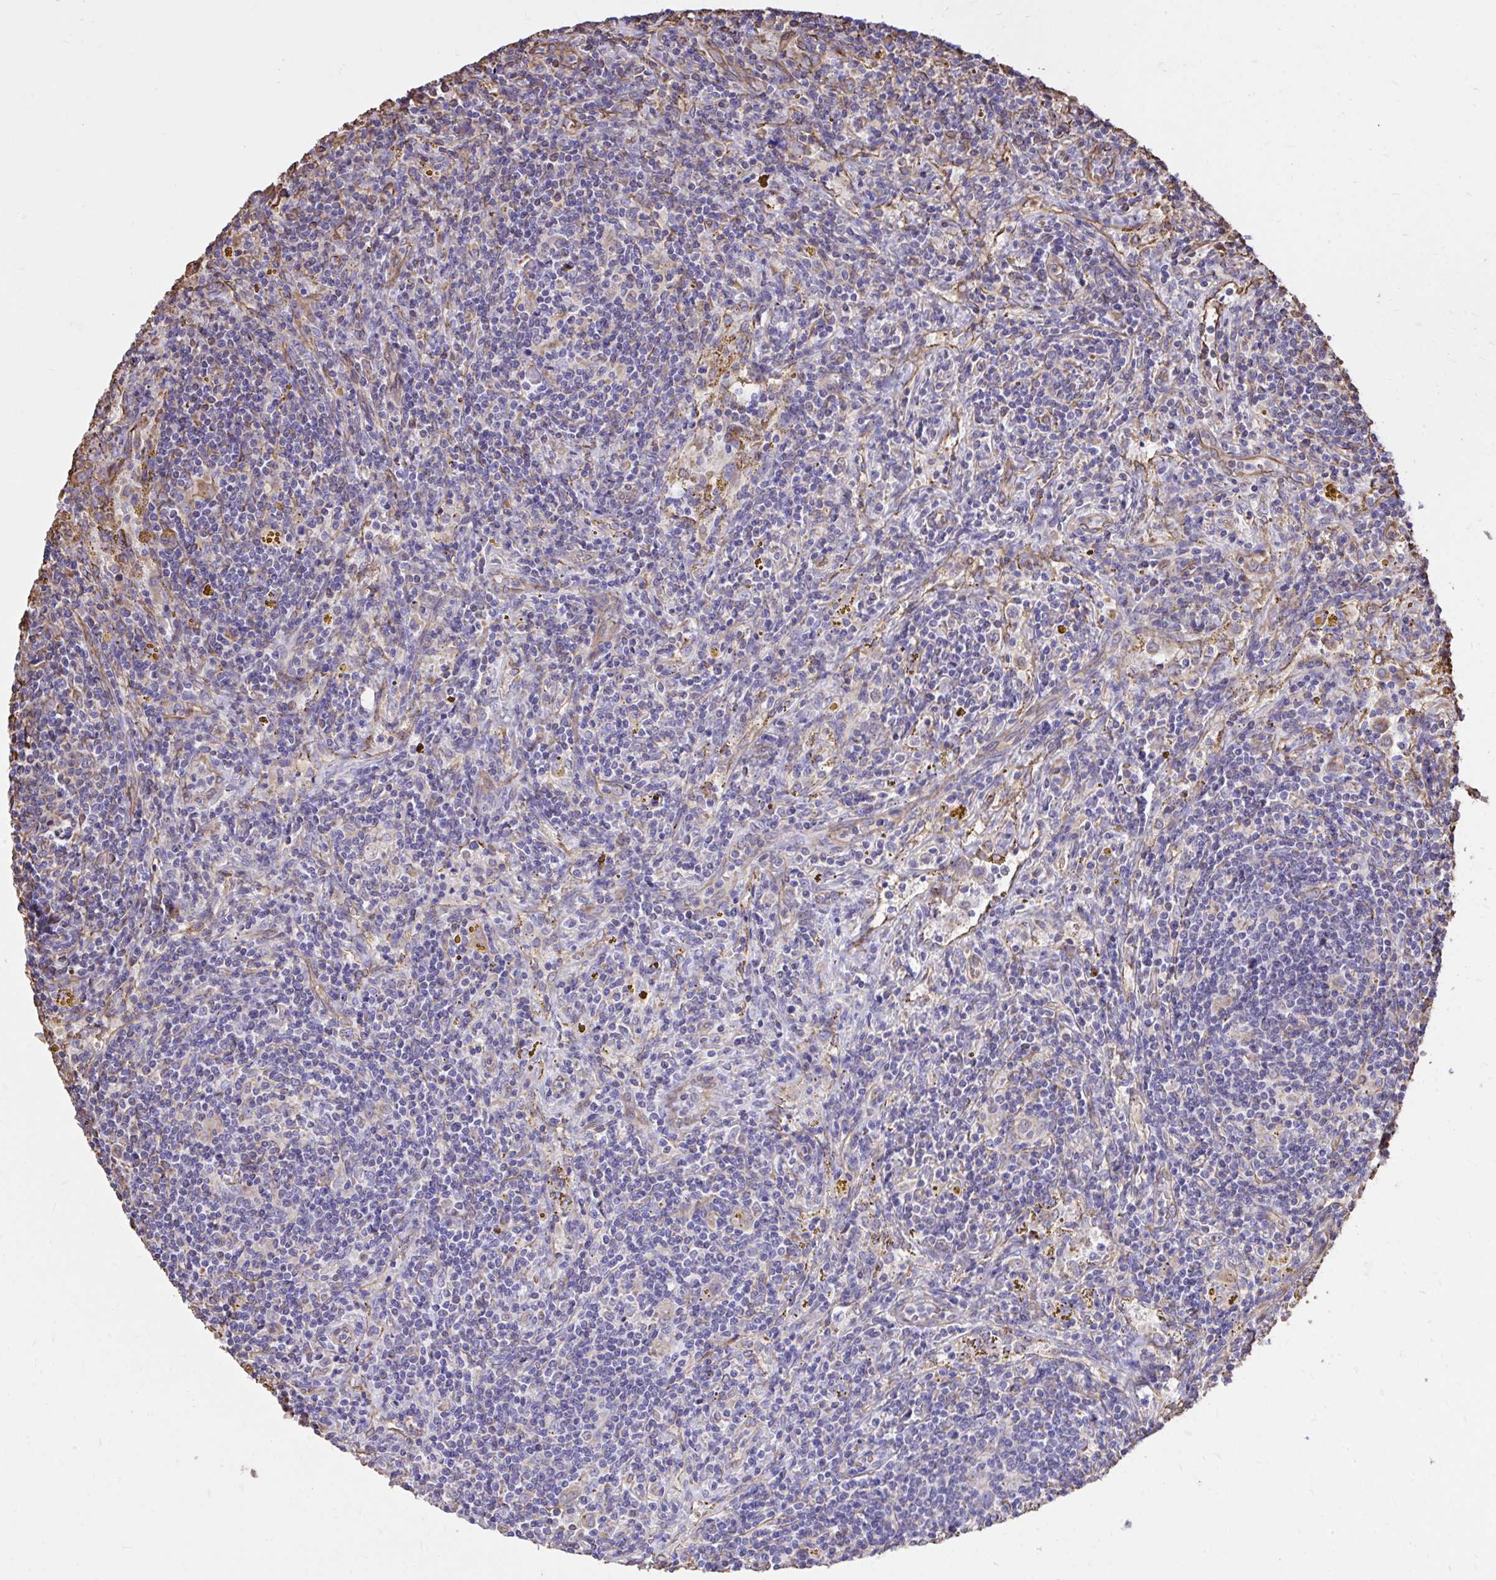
{"staining": {"intensity": "negative", "quantity": "none", "location": "none"}, "tissue": "lymphoma", "cell_type": "Tumor cells", "image_type": "cancer", "snomed": [{"axis": "morphology", "description": "Malignant lymphoma, non-Hodgkin's type, Low grade"}, {"axis": "topography", "description": "Spleen"}], "caption": "DAB (3,3'-diaminobenzidine) immunohistochemical staining of low-grade malignant lymphoma, non-Hodgkin's type reveals no significant expression in tumor cells.", "gene": "RNF103", "patient": {"sex": "female", "age": 70}}